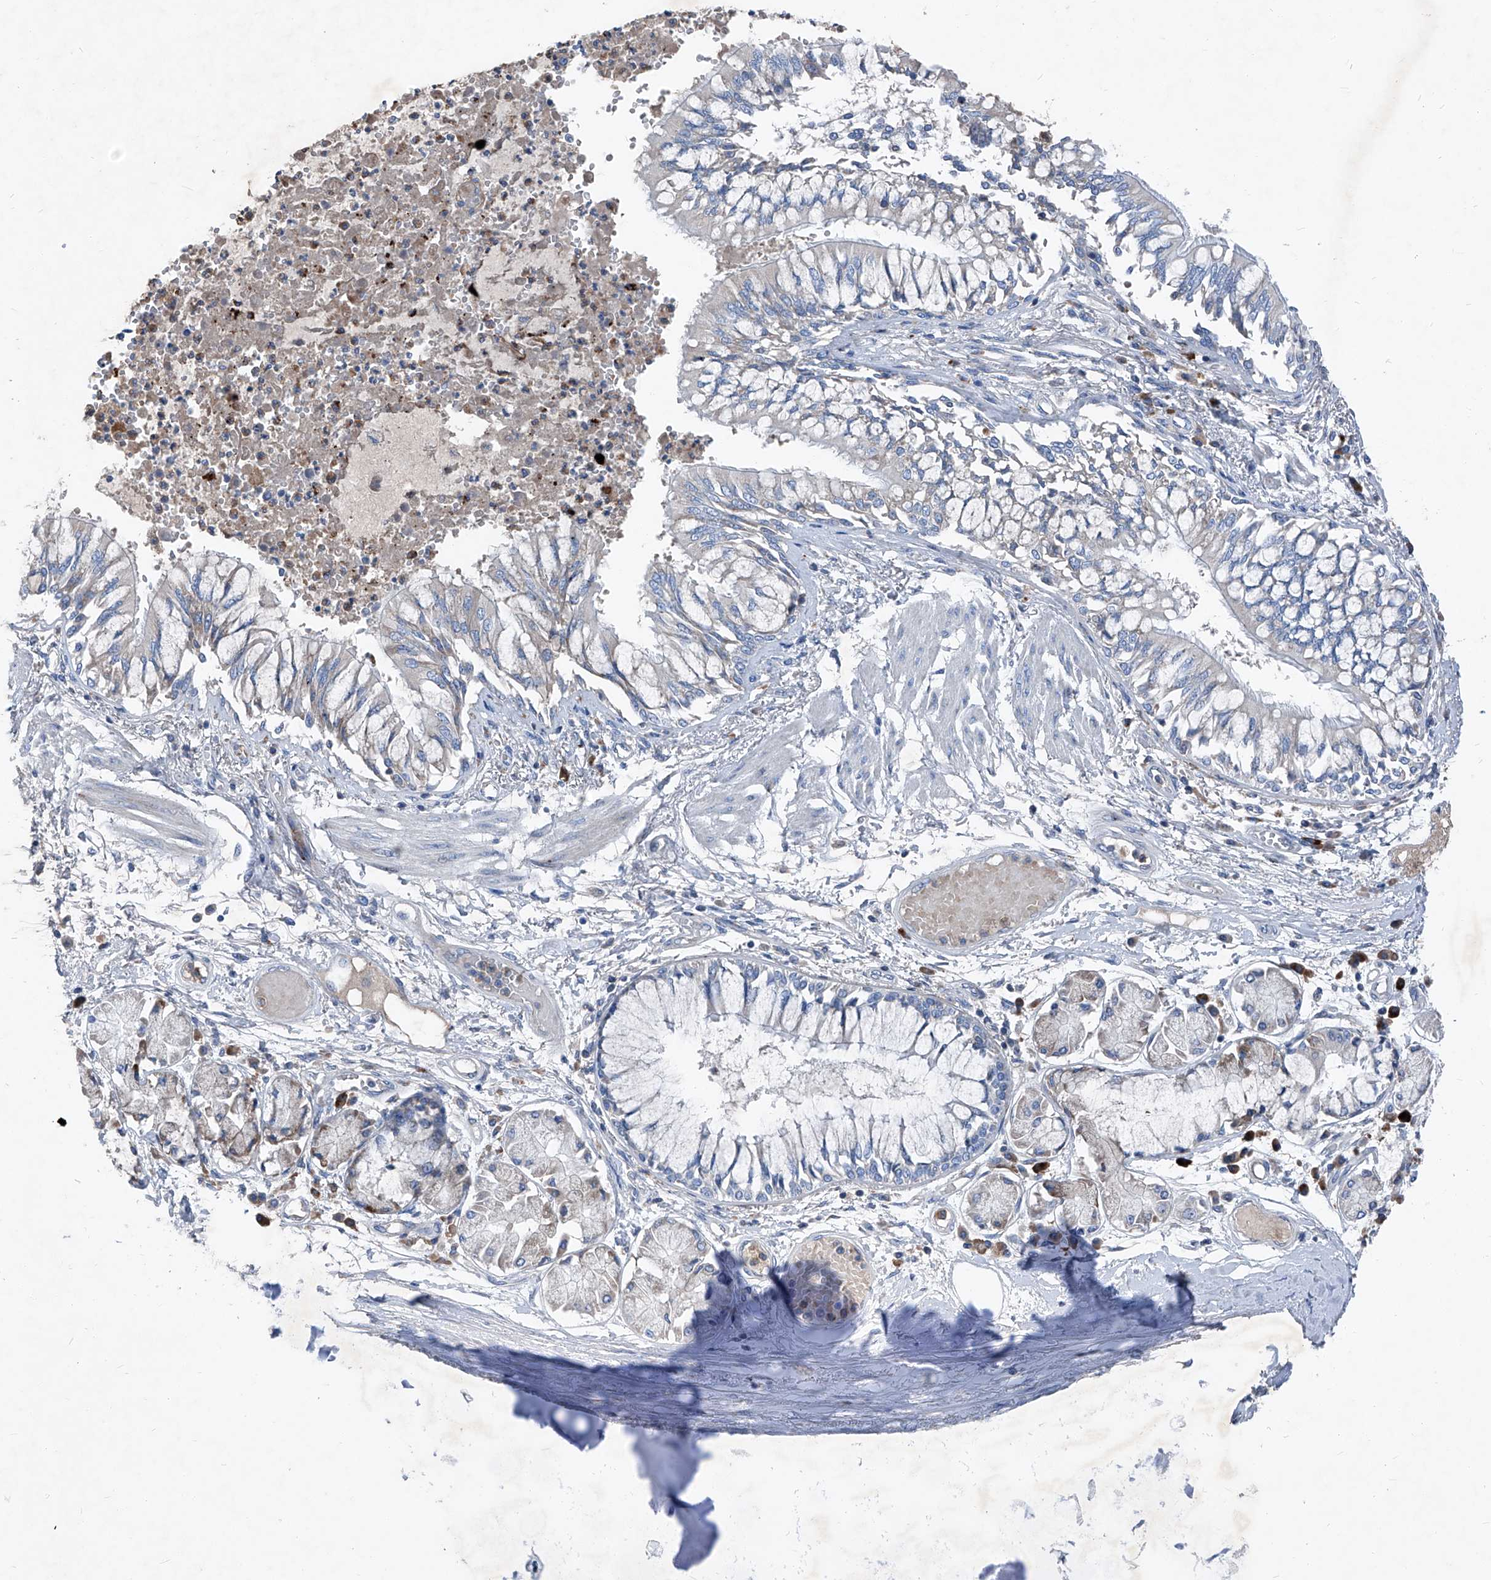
{"staining": {"intensity": "negative", "quantity": "none", "location": "none"}, "tissue": "bronchus", "cell_type": "Respiratory epithelial cells", "image_type": "normal", "snomed": [{"axis": "morphology", "description": "Normal tissue, NOS"}, {"axis": "topography", "description": "Cartilage tissue"}, {"axis": "topography", "description": "Bronchus"}, {"axis": "topography", "description": "Lung"}], "caption": "IHC photomicrograph of benign bronchus stained for a protein (brown), which reveals no positivity in respiratory epithelial cells.", "gene": "IFI27", "patient": {"sex": "female", "age": 49}}